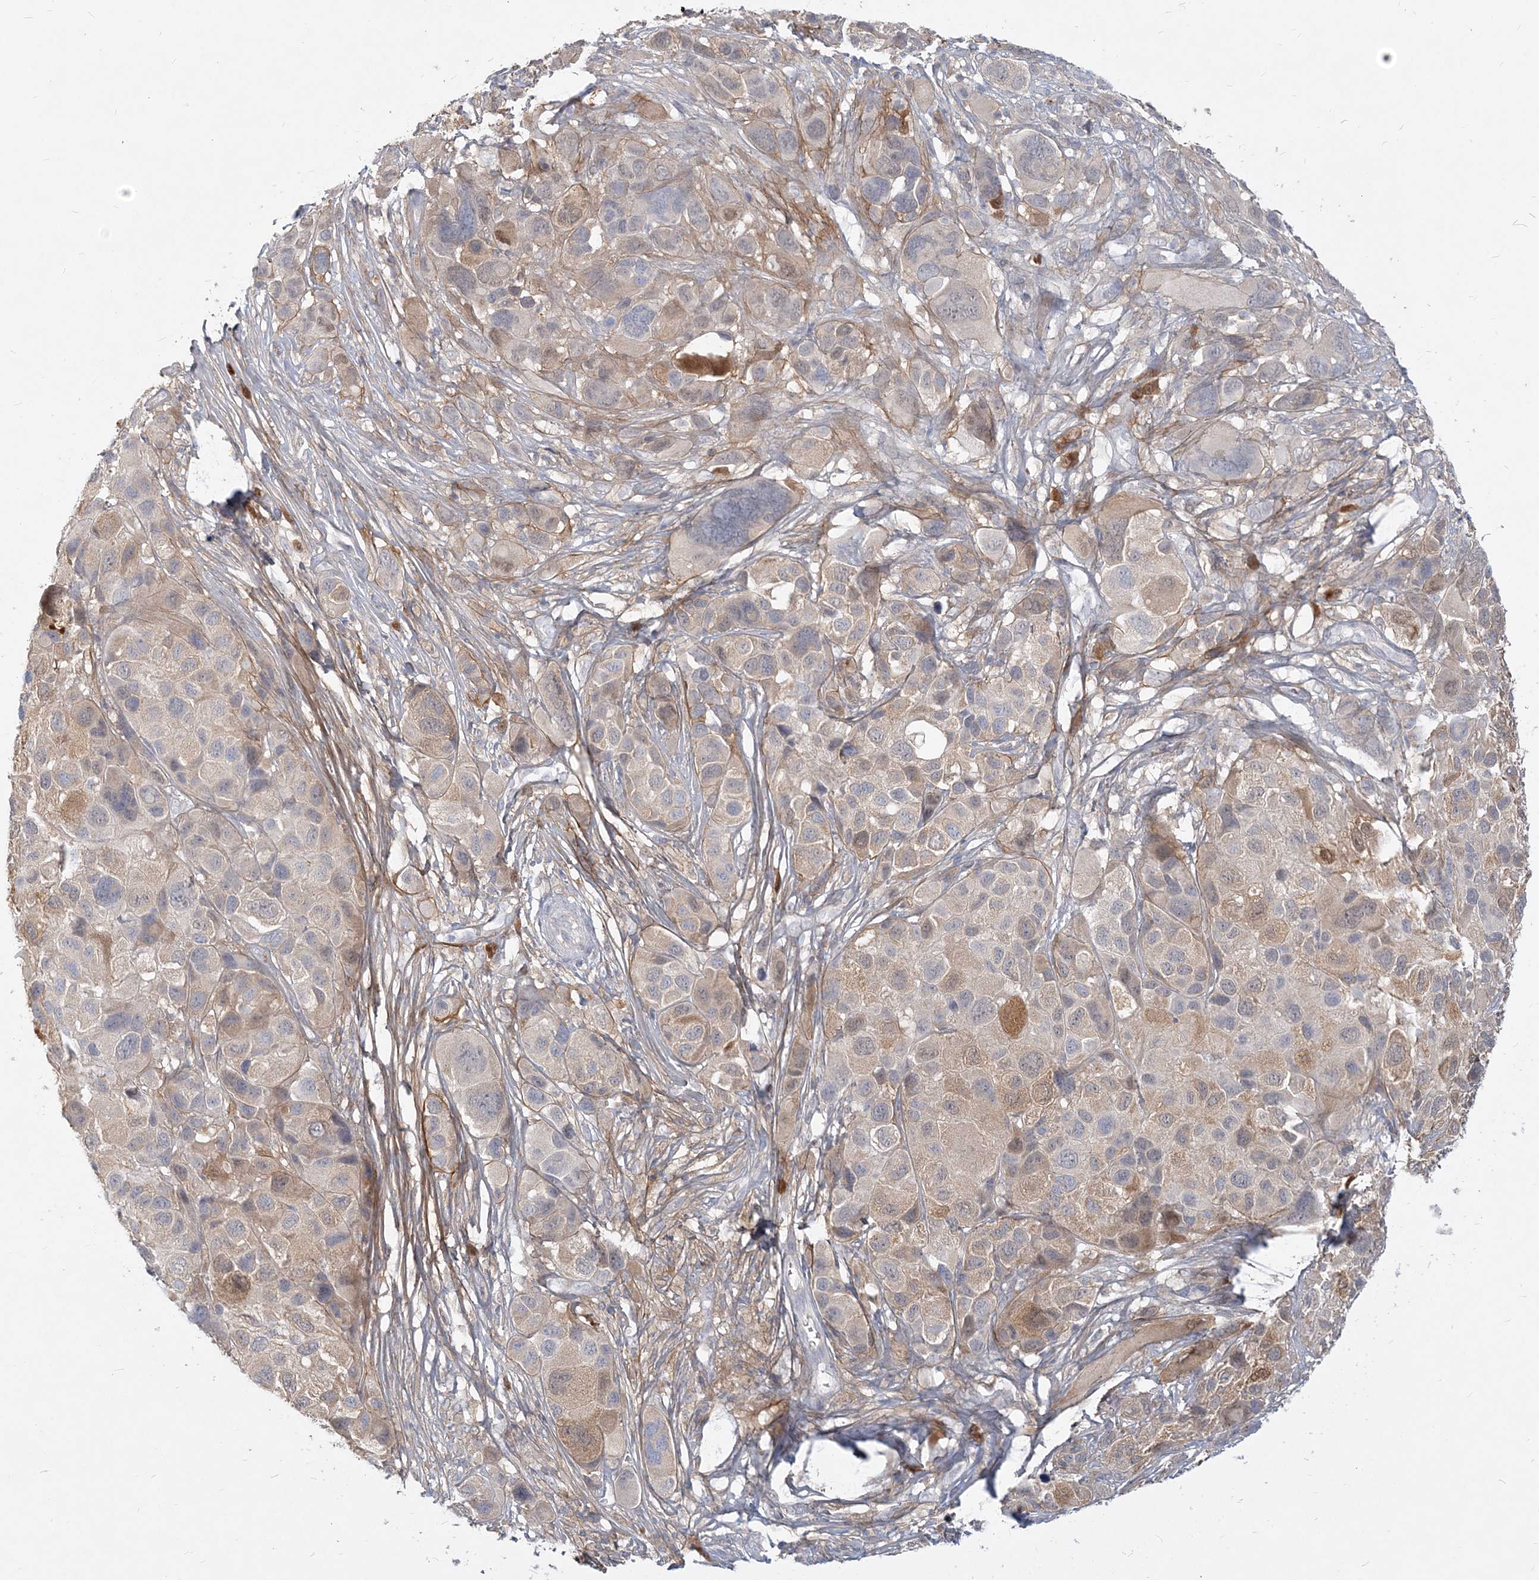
{"staining": {"intensity": "weak", "quantity": "<25%", "location": "cytoplasmic/membranous"}, "tissue": "melanoma", "cell_type": "Tumor cells", "image_type": "cancer", "snomed": [{"axis": "morphology", "description": "Malignant melanoma, NOS"}, {"axis": "topography", "description": "Skin of trunk"}], "caption": "This is a histopathology image of immunohistochemistry (IHC) staining of melanoma, which shows no expression in tumor cells.", "gene": "GMPPA", "patient": {"sex": "male", "age": 71}}